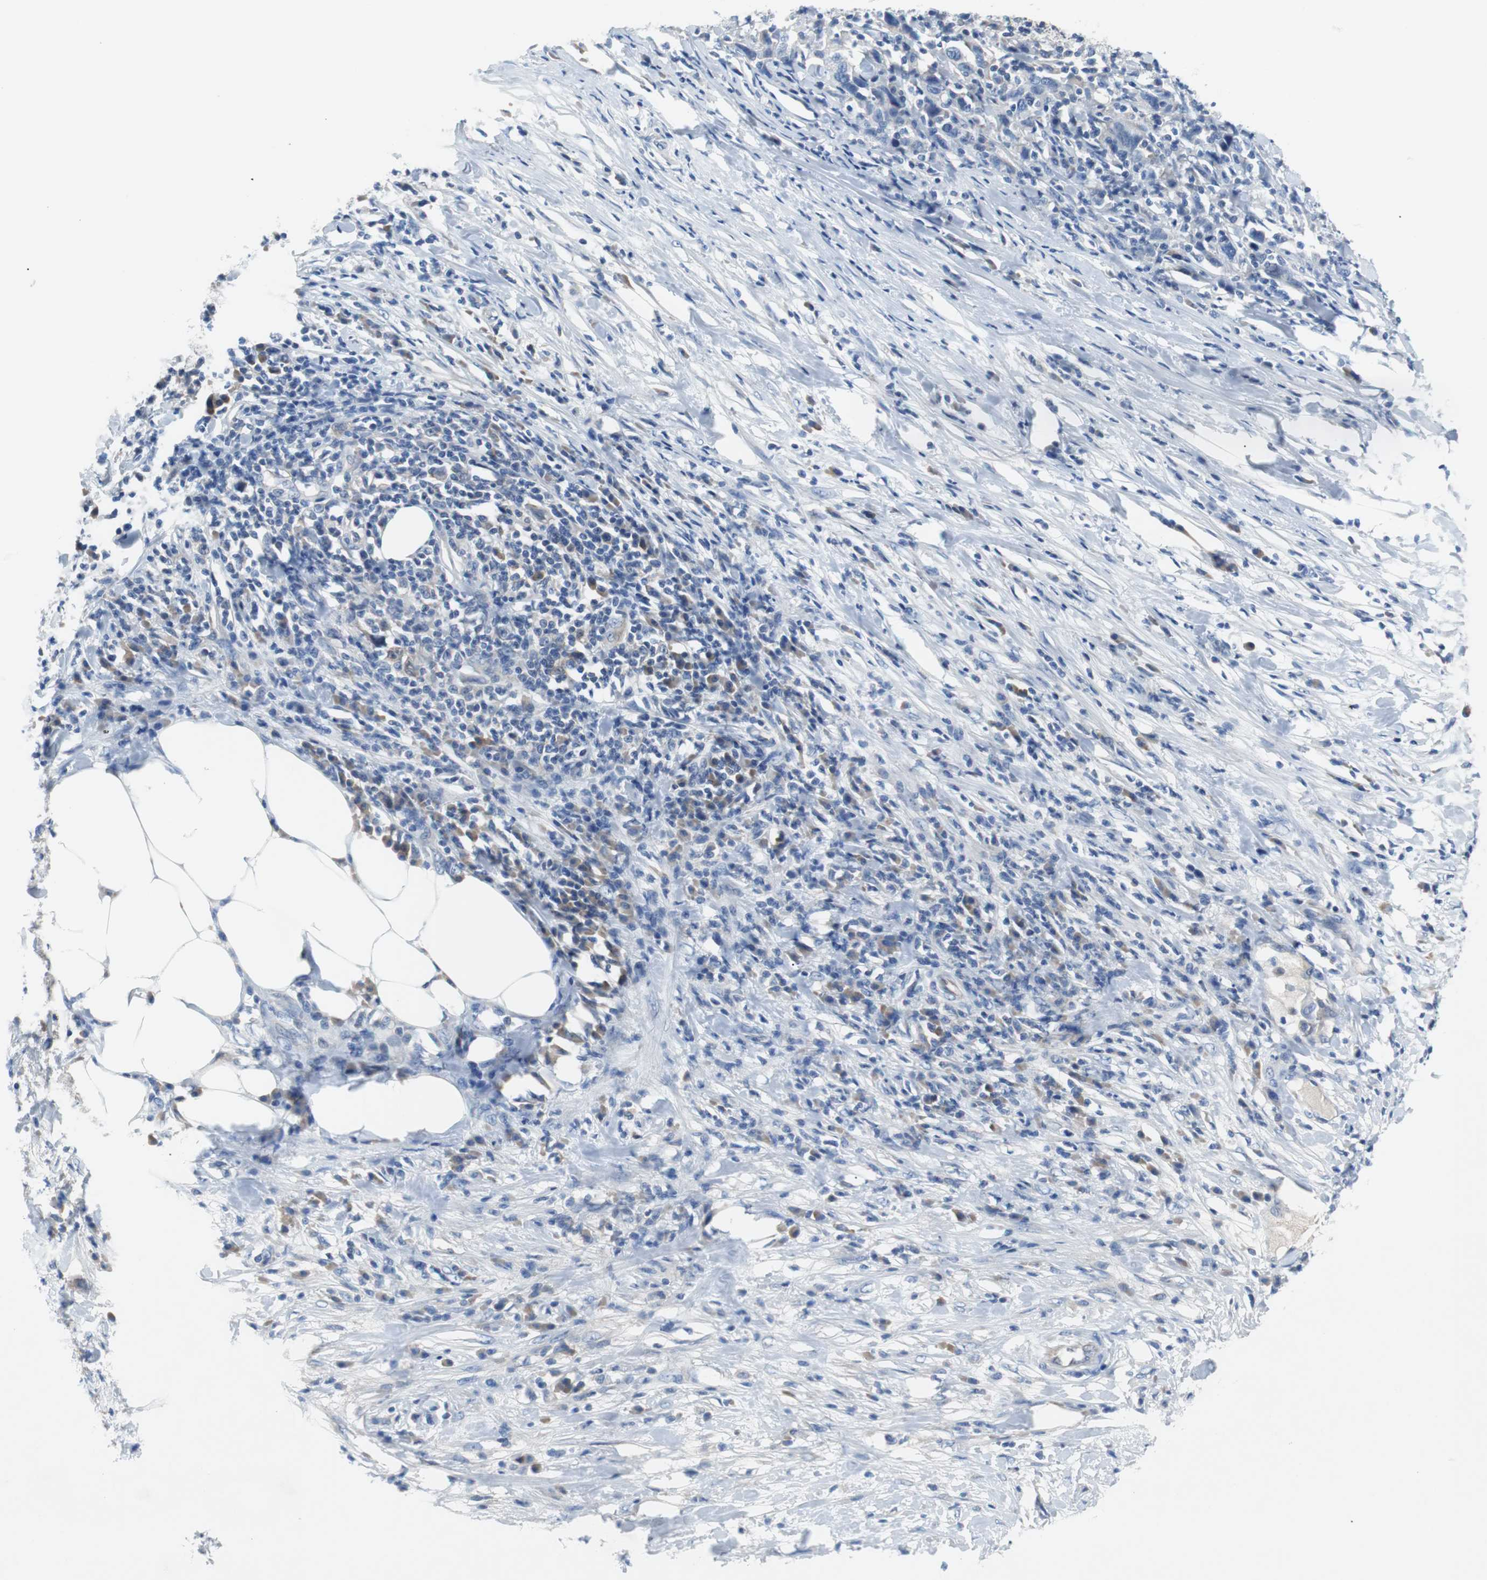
{"staining": {"intensity": "negative", "quantity": "none", "location": "none"}, "tissue": "urothelial cancer", "cell_type": "Tumor cells", "image_type": "cancer", "snomed": [{"axis": "morphology", "description": "Urothelial carcinoma, High grade"}, {"axis": "topography", "description": "Urinary bladder"}], "caption": "Immunohistochemistry (IHC) image of neoplastic tissue: human urothelial cancer stained with DAB reveals no significant protein staining in tumor cells. (DAB (3,3'-diaminobenzidine) IHC with hematoxylin counter stain).", "gene": "EEF2K", "patient": {"sex": "male", "age": 61}}